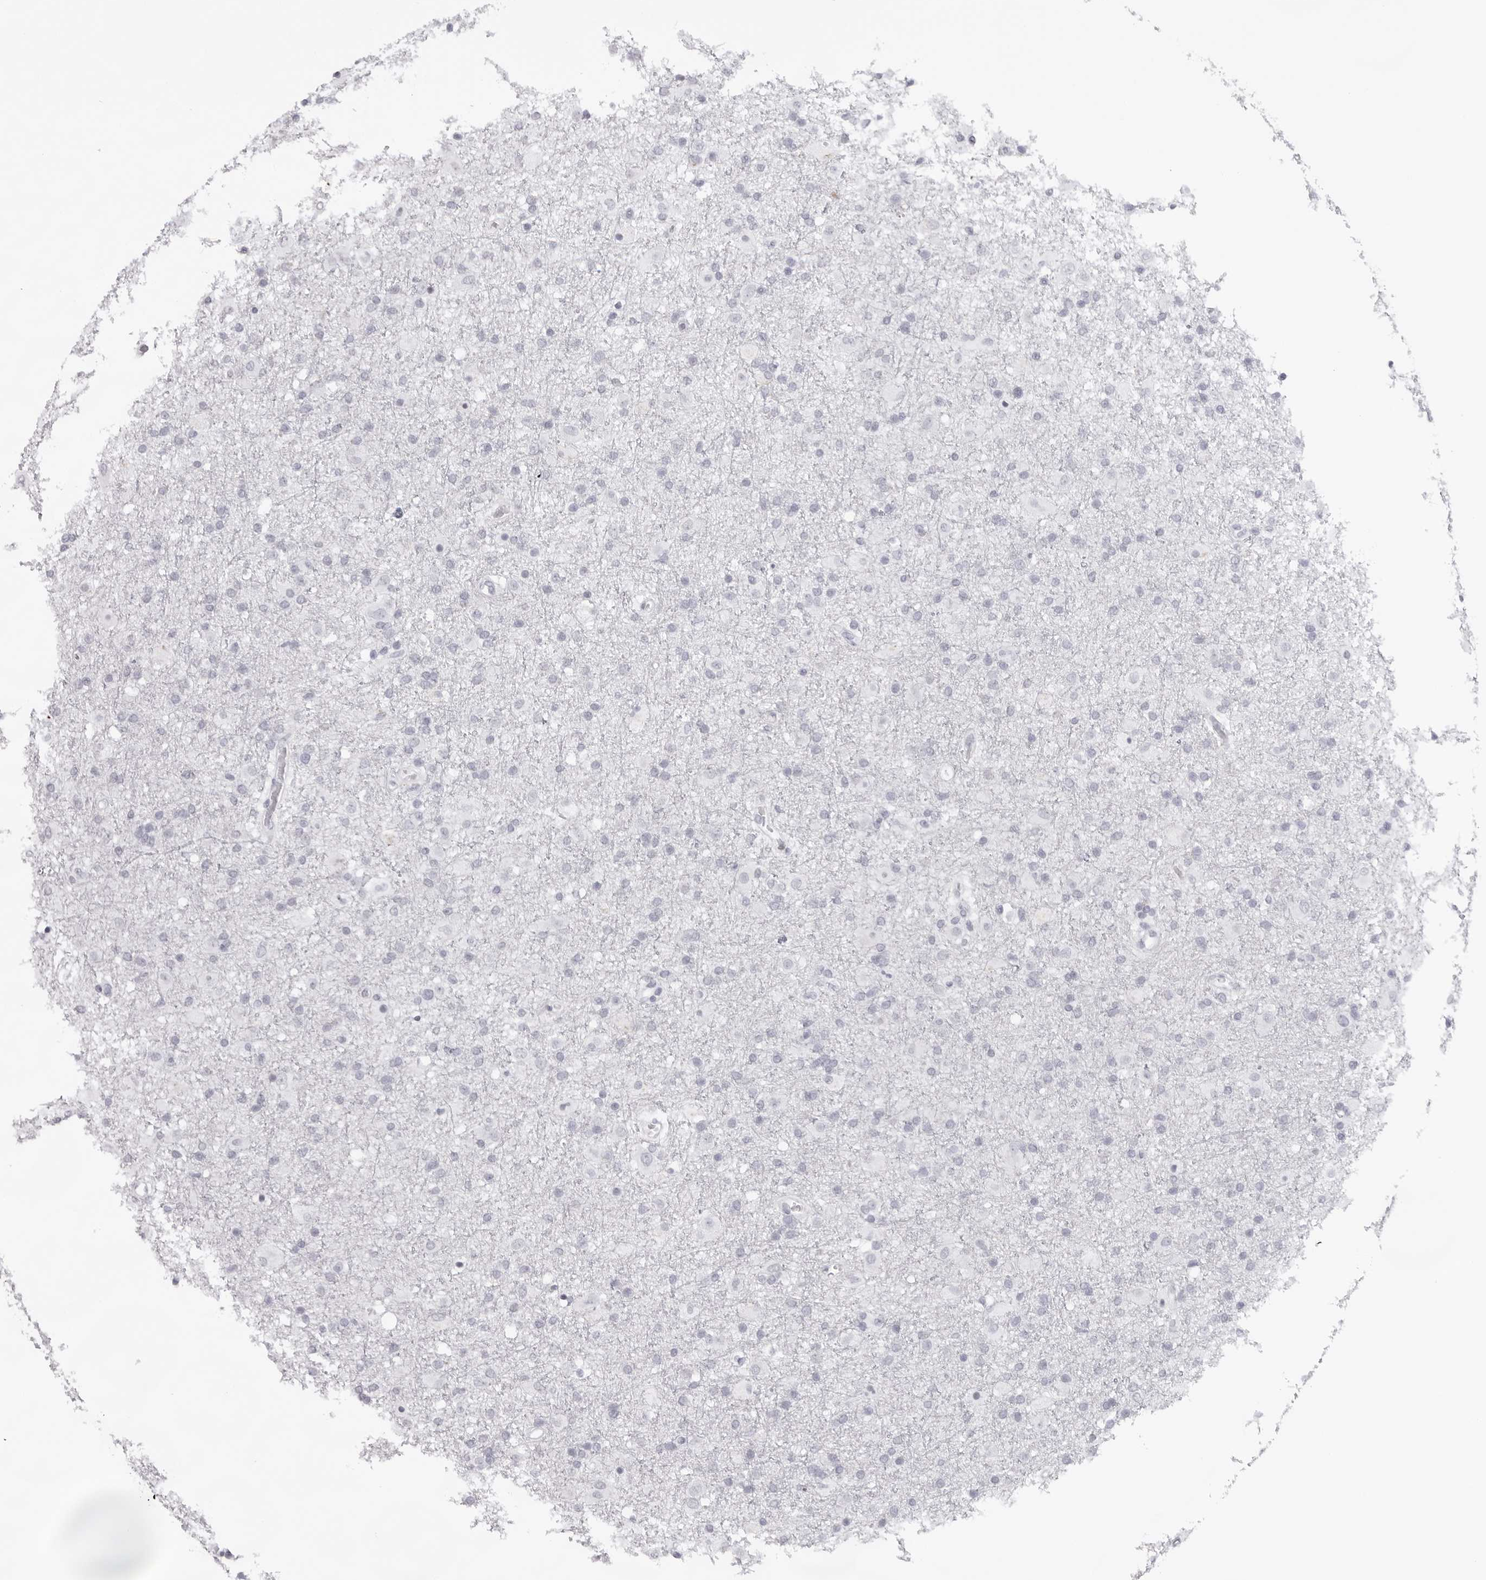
{"staining": {"intensity": "negative", "quantity": "none", "location": "none"}, "tissue": "glioma", "cell_type": "Tumor cells", "image_type": "cancer", "snomed": [{"axis": "morphology", "description": "Glioma, malignant, Low grade"}, {"axis": "topography", "description": "Brain"}], "caption": "This is an IHC image of glioma. There is no expression in tumor cells.", "gene": "KLK12", "patient": {"sex": "male", "age": 65}}